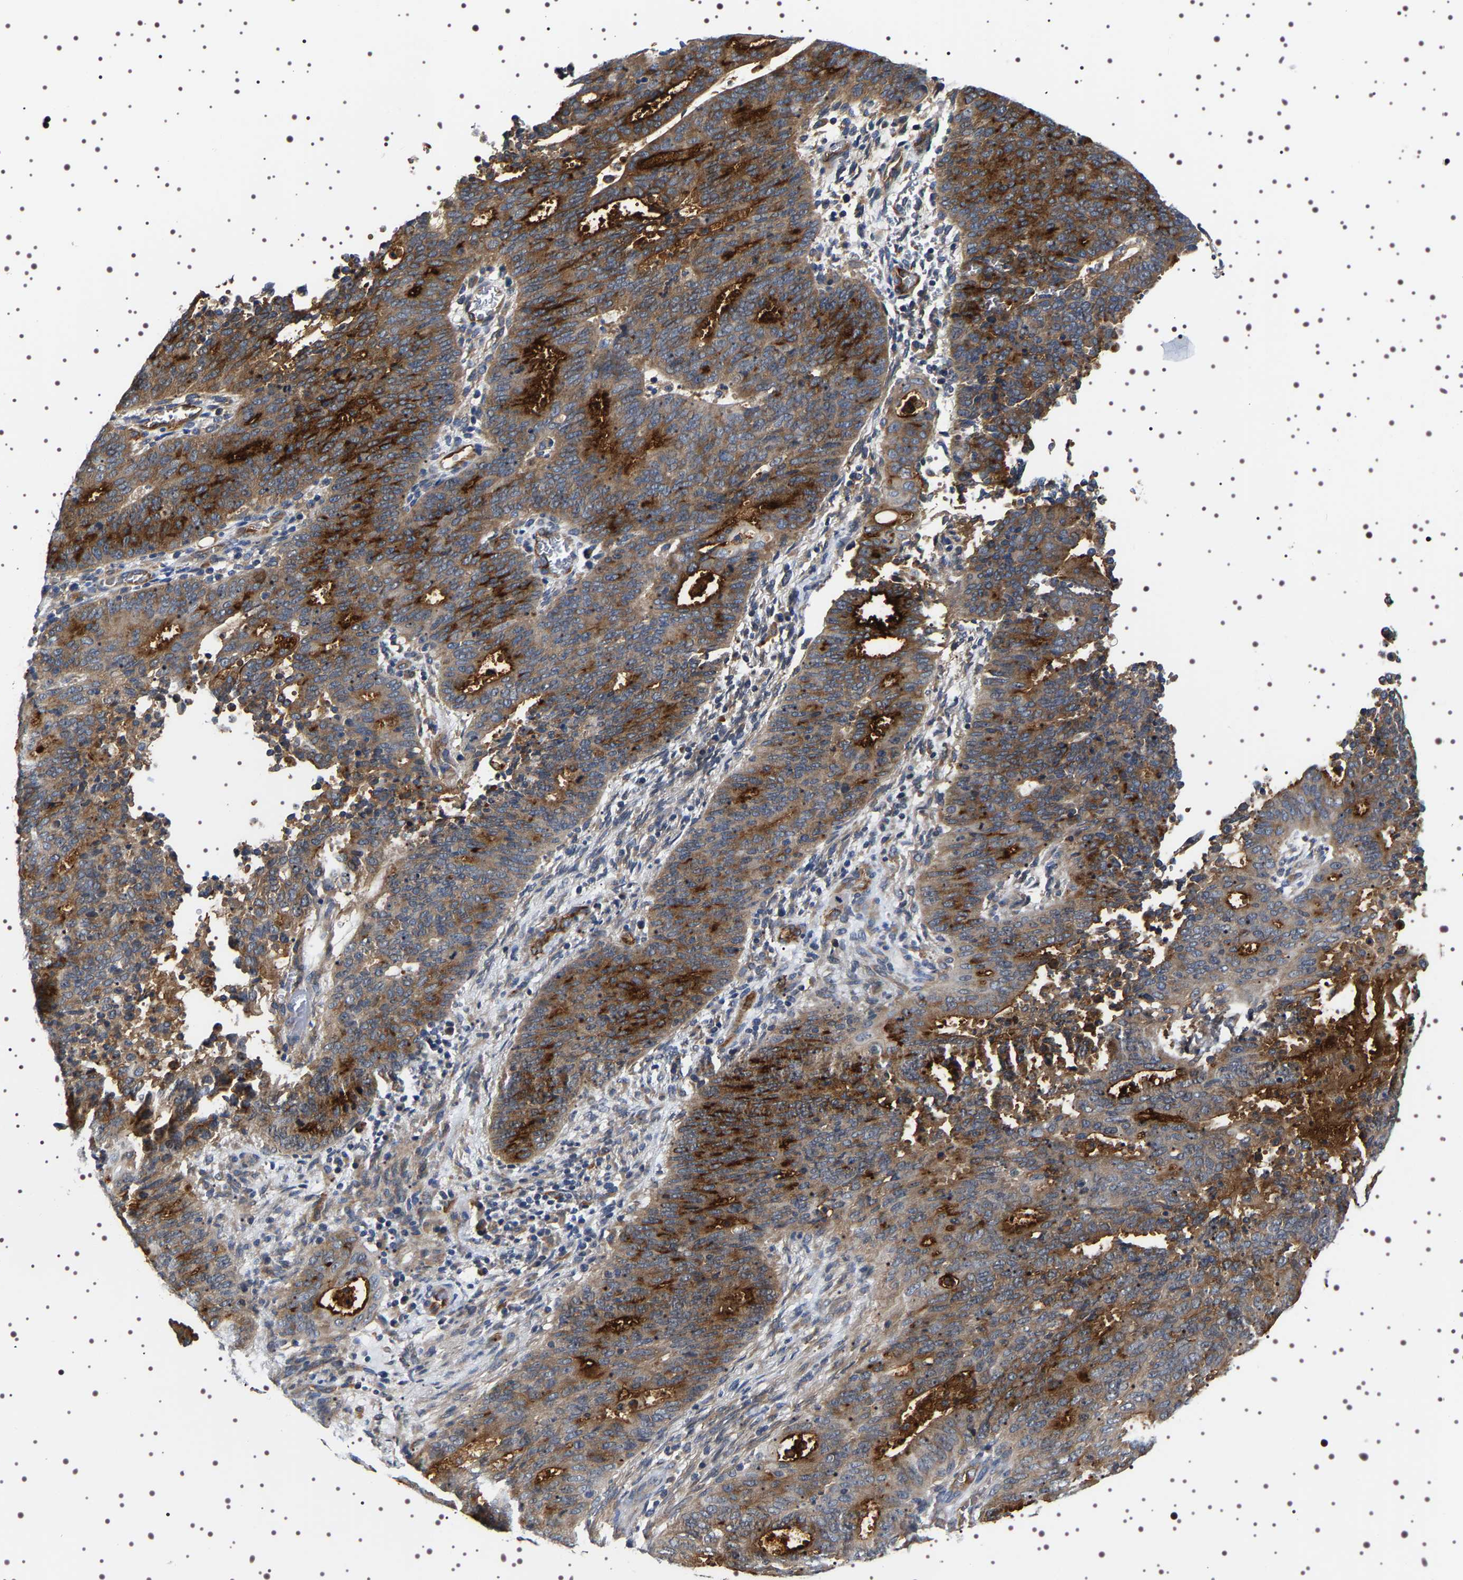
{"staining": {"intensity": "moderate", "quantity": "25%-75%", "location": "cytoplasmic/membranous"}, "tissue": "cervical cancer", "cell_type": "Tumor cells", "image_type": "cancer", "snomed": [{"axis": "morphology", "description": "Adenocarcinoma, NOS"}, {"axis": "topography", "description": "Cervix"}], "caption": "Cervical adenocarcinoma stained for a protein (brown) demonstrates moderate cytoplasmic/membranous positive staining in about 25%-75% of tumor cells.", "gene": "ALPL", "patient": {"sex": "female", "age": 44}}